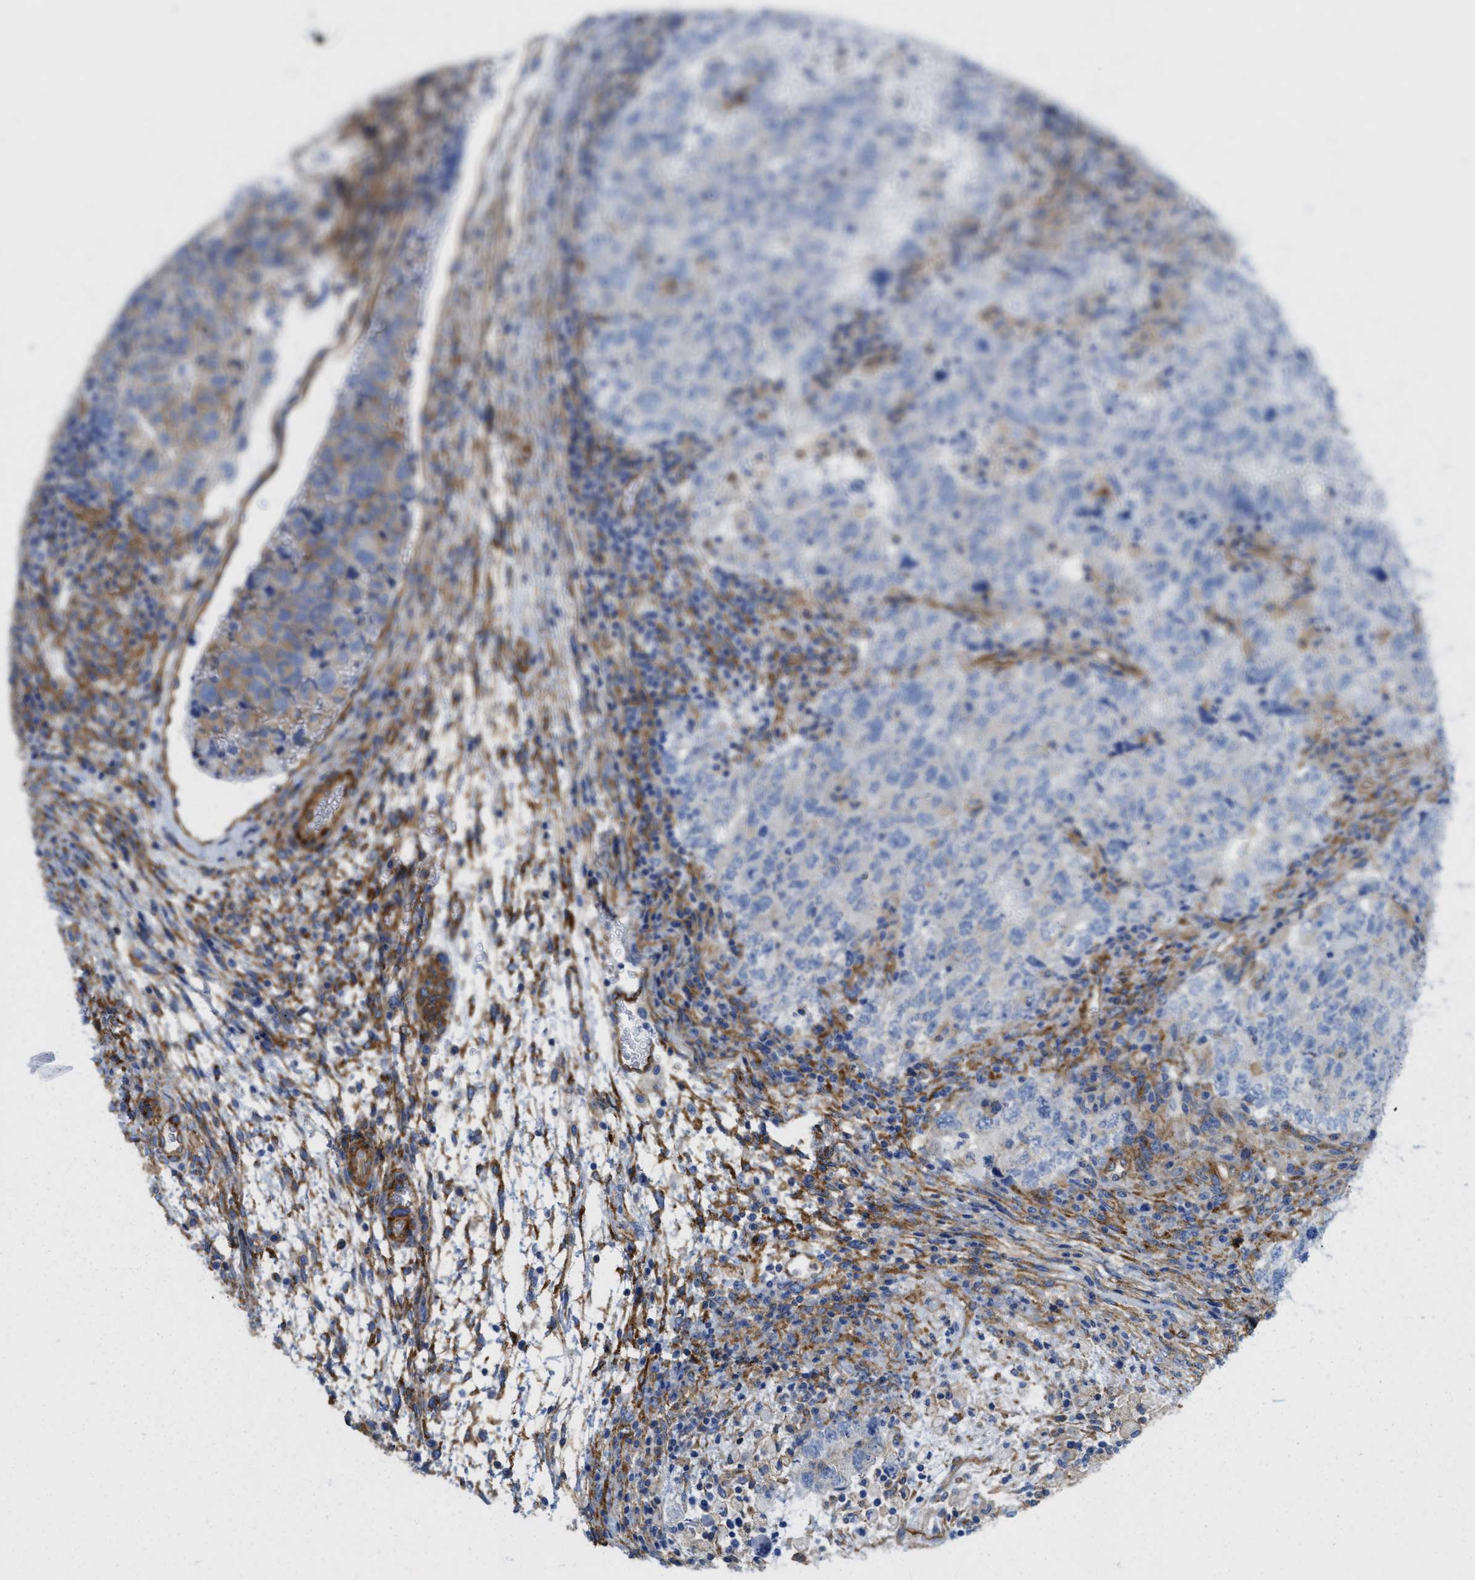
{"staining": {"intensity": "weak", "quantity": "<25%", "location": "cytoplasmic/membranous"}, "tissue": "testis cancer", "cell_type": "Tumor cells", "image_type": "cancer", "snomed": [{"axis": "morphology", "description": "Carcinoma, Embryonal, NOS"}, {"axis": "topography", "description": "Testis"}], "caption": "High magnification brightfield microscopy of testis embryonal carcinoma stained with DAB (brown) and counterstained with hematoxylin (blue): tumor cells show no significant staining. (Stains: DAB immunohistochemistry (IHC) with hematoxylin counter stain, Microscopy: brightfield microscopy at high magnification).", "gene": "HIP1", "patient": {"sex": "male", "age": 36}}